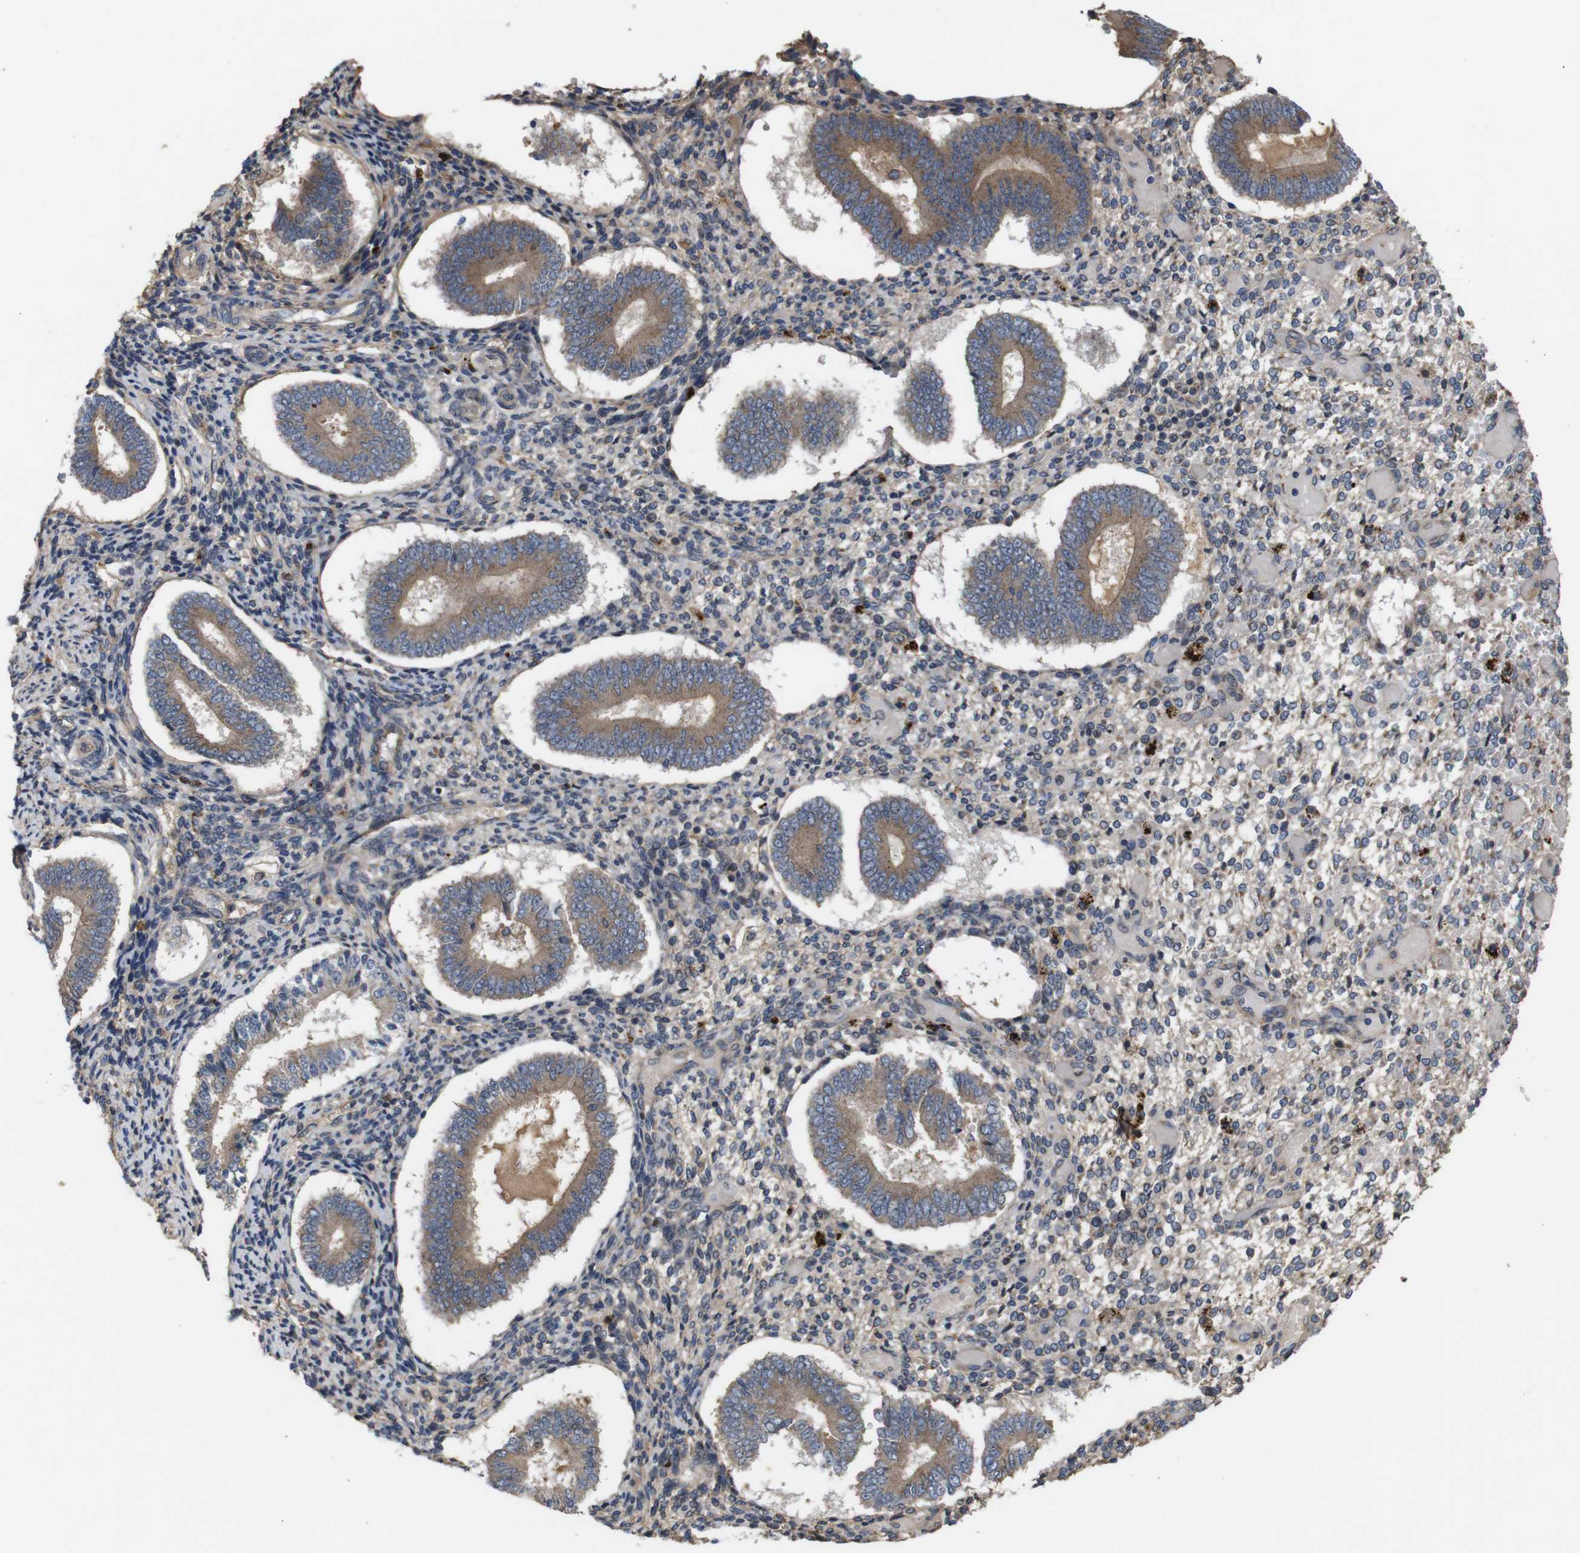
{"staining": {"intensity": "weak", "quantity": "25%-75%", "location": "cytoplasmic/membranous"}, "tissue": "endometrium", "cell_type": "Cells in endometrial stroma", "image_type": "normal", "snomed": [{"axis": "morphology", "description": "Normal tissue, NOS"}, {"axis": "topography", "description": "Endometrium"}], "caption": "Cells in endometrial stroma reveal low levels of weak cytoplasmic/membranous staining in approximately 25%-75% of cells in benign endometrium. The staining was performed using DAB (3,3'-diaminobenzidine), with brown indicating positive protein expression. Nuclei are stained blue with hematoxylin.", "gene": "PTPN1", "patient": {"sex": "female", "age": 42}}